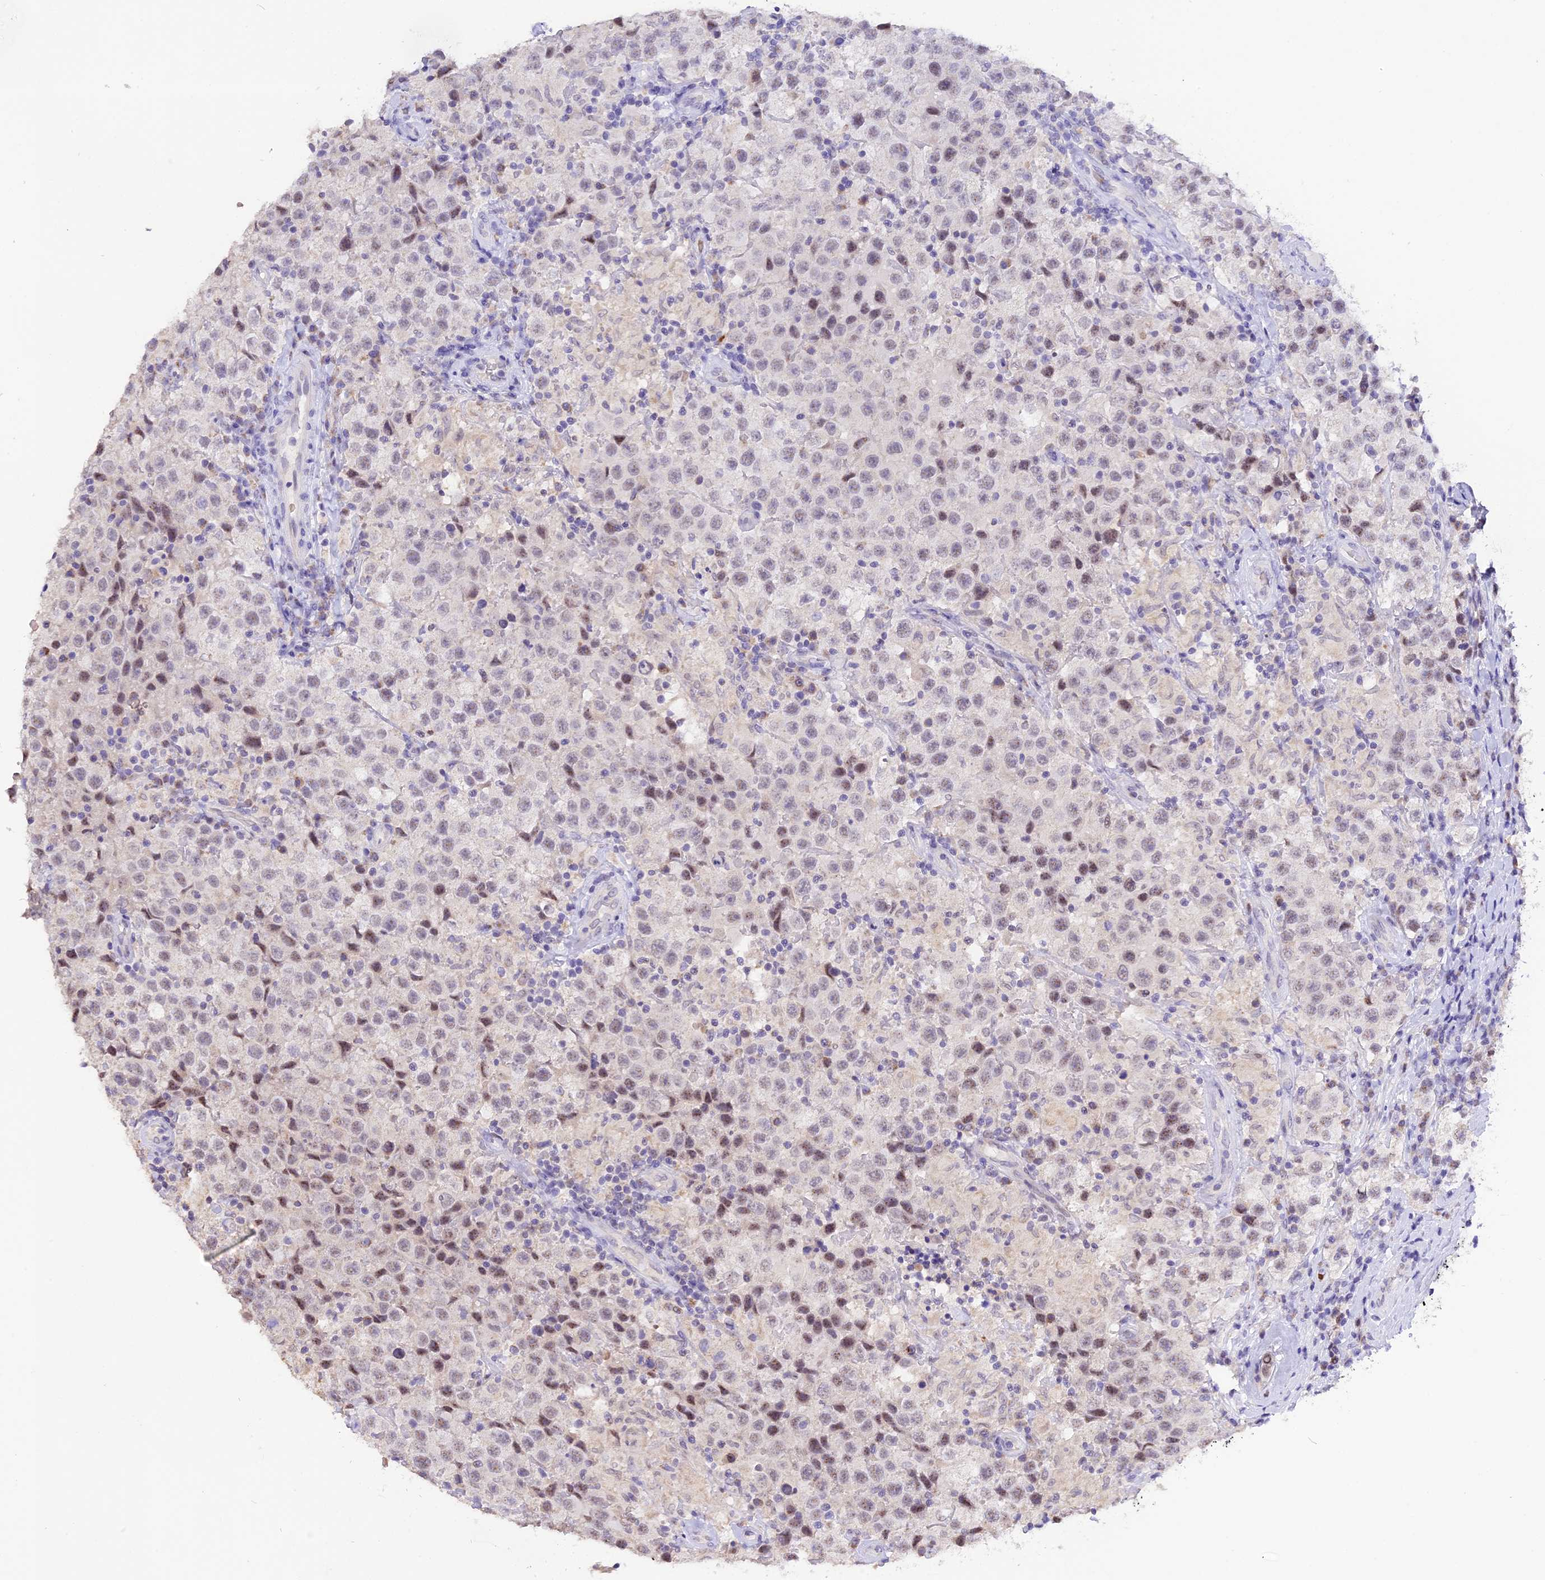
{"staining": {"intensity": "weak", "quantity": "<25%", "location": "nuclear"}, "tissue": "testis cancer", "cell_type": "Tumor cells", "image_type": "cancer", "snomed": [{"axis": "morphology", "description": "Seminoma, NOS"}, {"axis": "morphology", "description": "Carcinoma, Embryonal, NOS"}, {"axis": "topography", "description": "Testis"}], "caption": "Immunohistochemistry (IHC) of human testis cancer (seminoma) displays no expression in tumor cells. (DAB (3,3'-diaminobenzidine) immunohistochemistry (IHC) visualized using brightfield microscopy, high magnification).", "gene": "AHSP", "patient": {"sex": "male", "age": 41}}